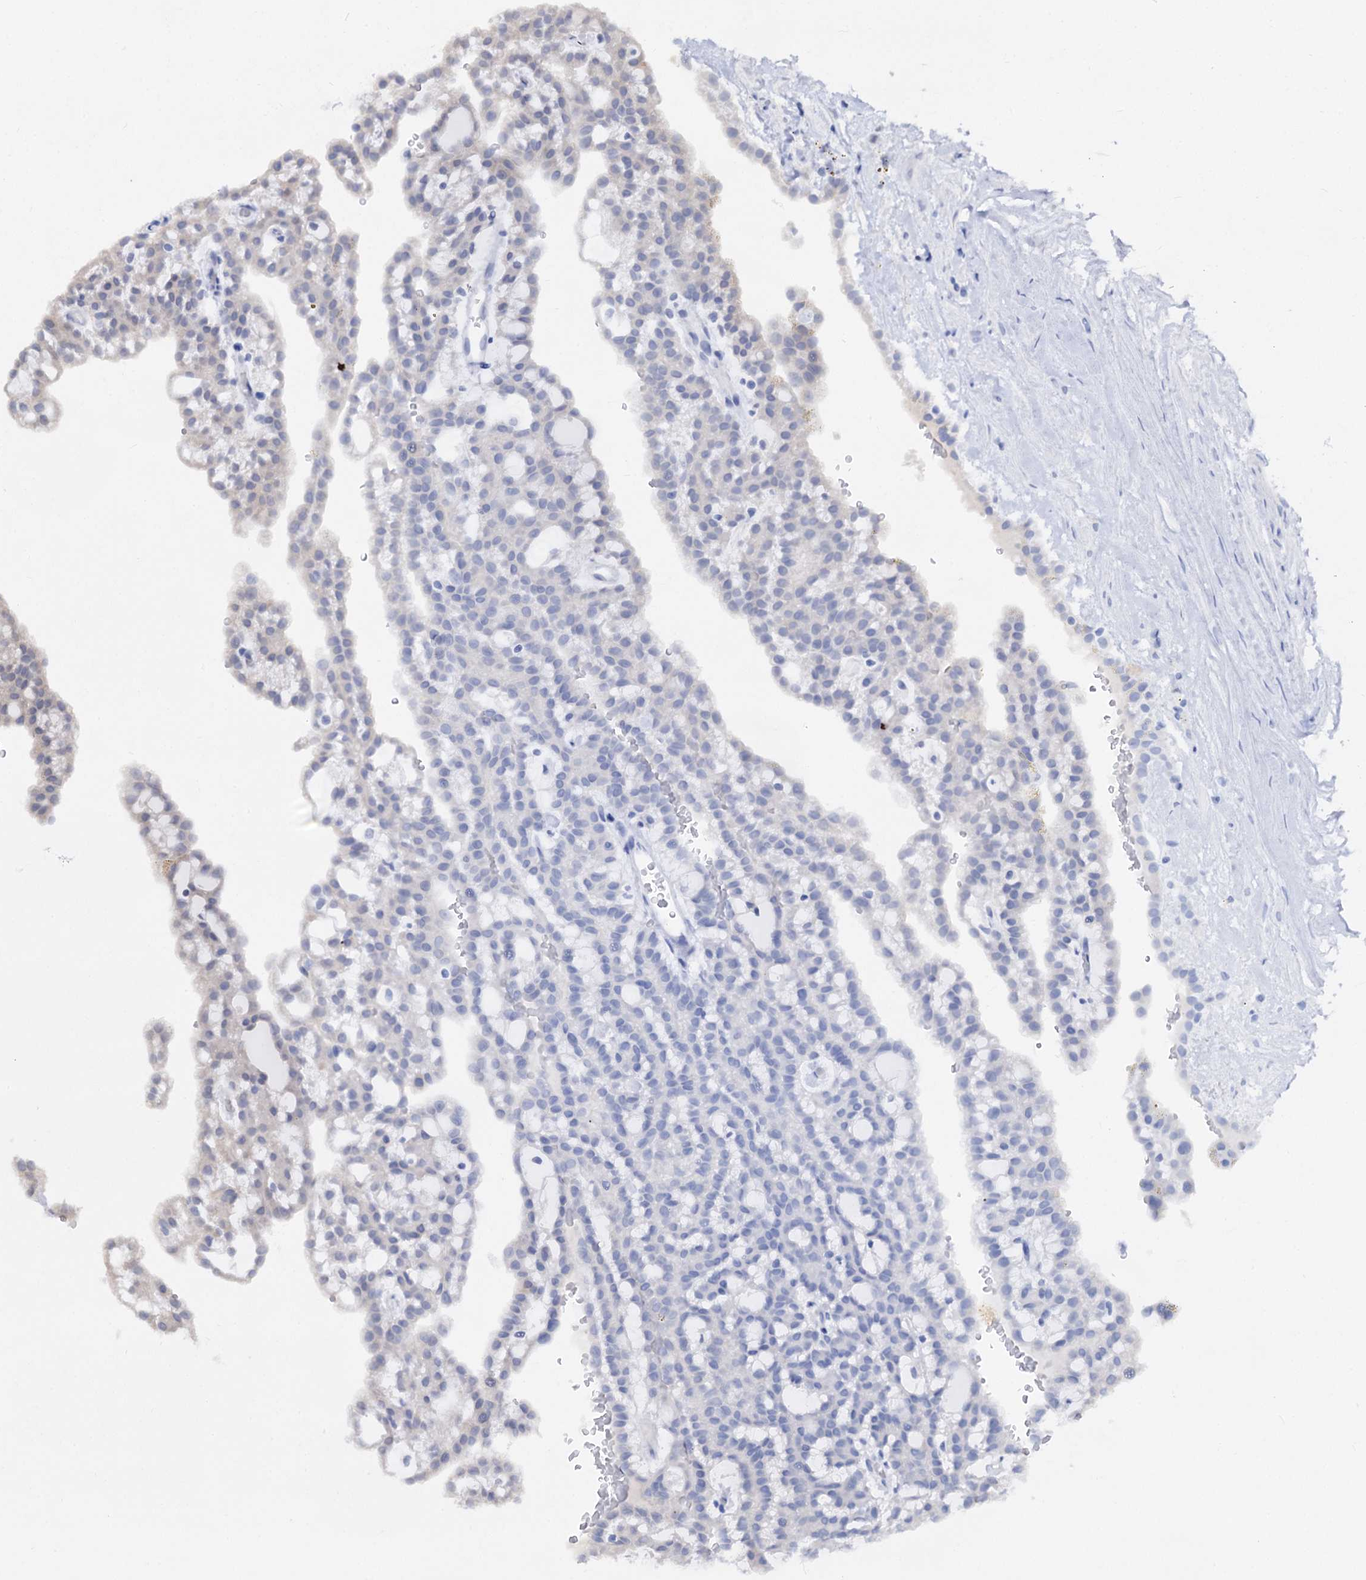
{"staining": {"intensity": "negative", "quantity": "none", "location": "none"}, "tissue": "renal cancer", "cell_type": "Tumor cells", "image_type": "cancer", "snomed": [{"axis": "morphology", "description": "Adenocarcinoma, NOS"}, {"axis": "topography", "description": "Kidney"}], "caption": "A micrograph of renal adenocarcinoma stained for a protein displays no brown staining in tumor cells. (DAB (3,3'-diaminobenzidine) immunohistochemistry with hematoxylin counter stain).", "gene": "ACTR6", "patient": {"sex": "male", "age": 63}}